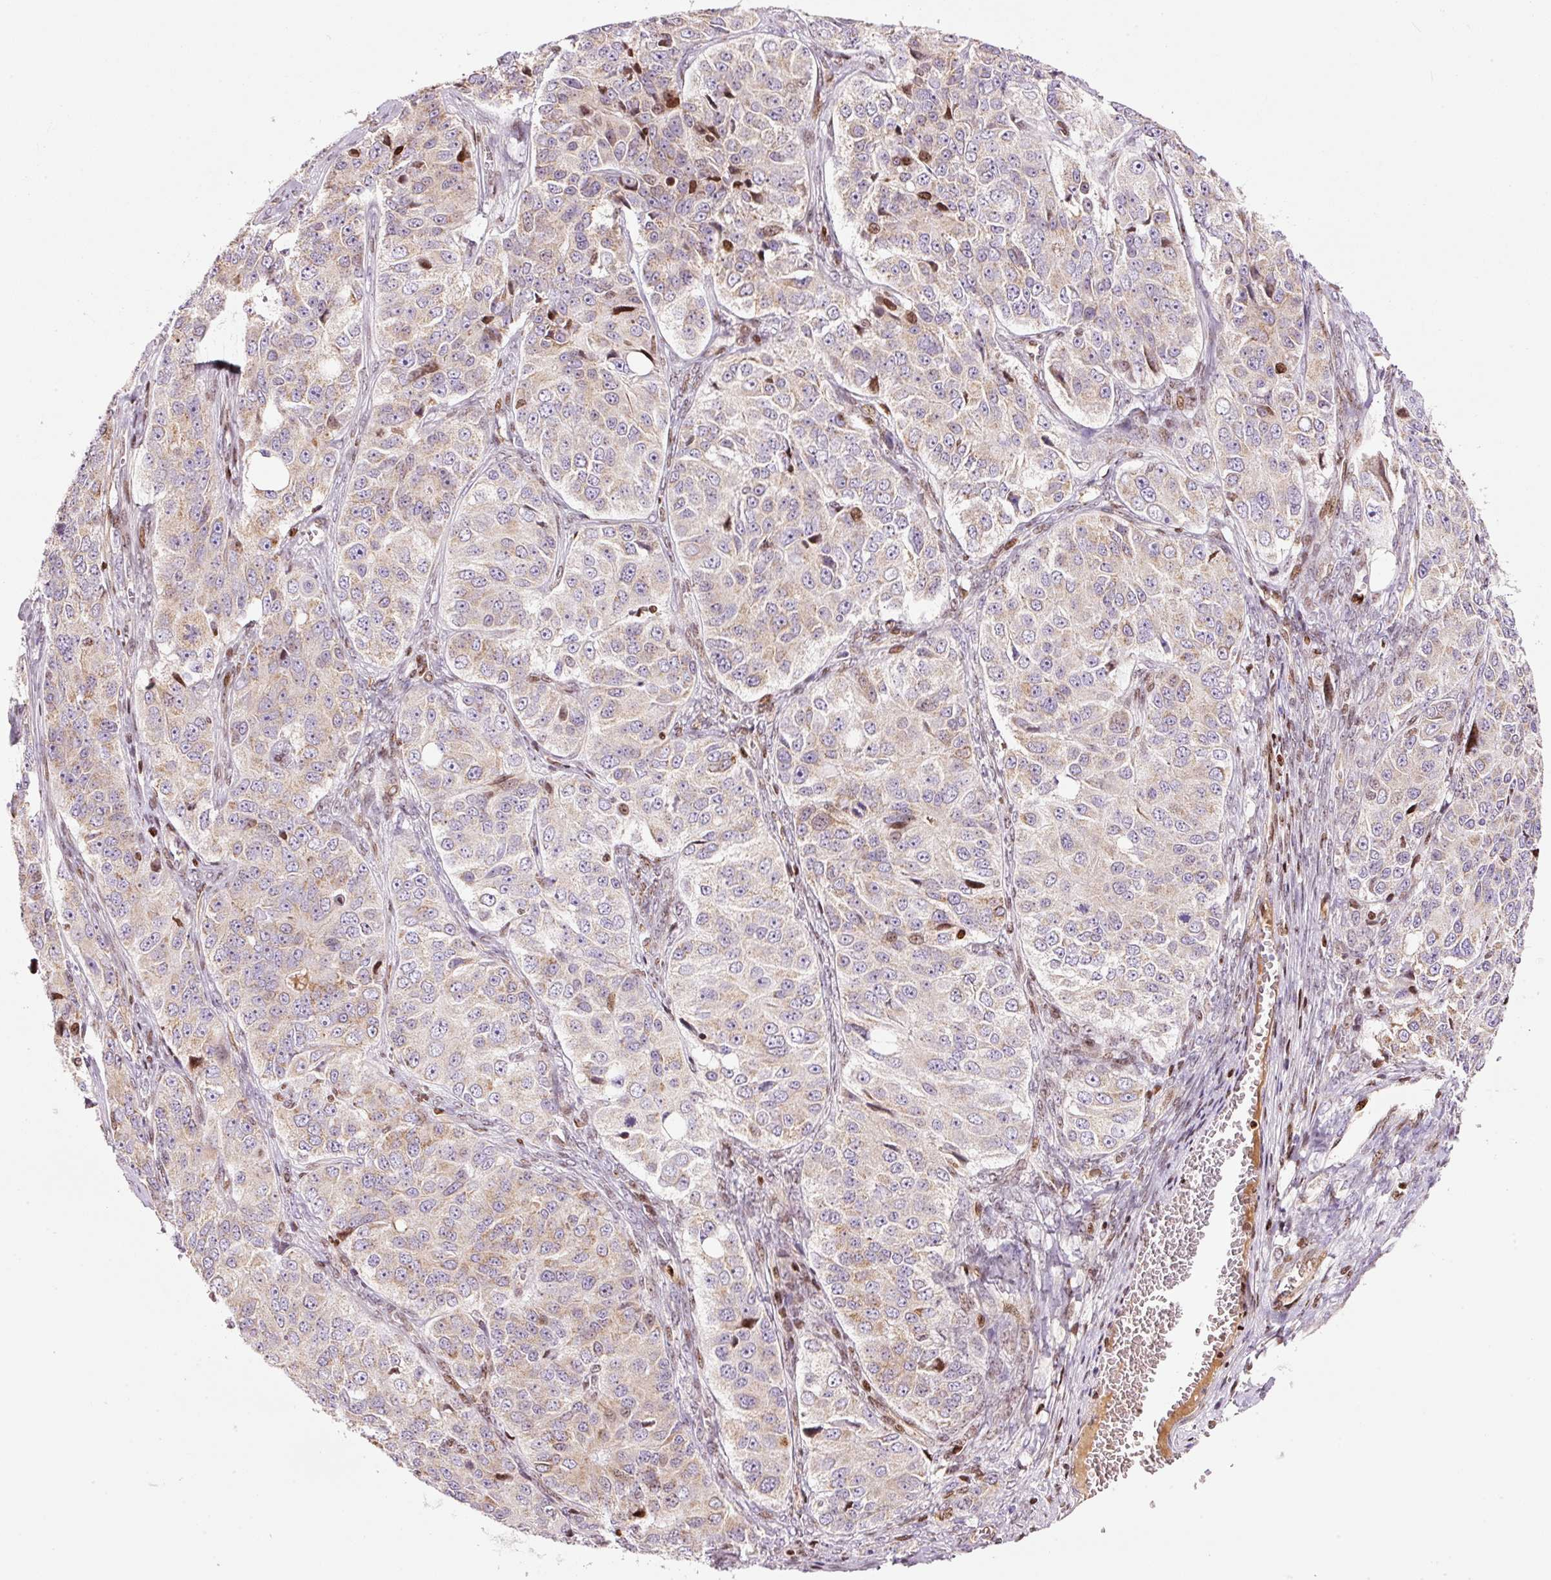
{"staining": {"intensity": "weak", "quantity": "25%-75%", "location": "cytoplasmic/membranous,nuclear"}, "tissue": "ovarian cancer", "cell_type": "Tumor cells", "image_type": "cancer", "snomed": [{"axis": "morphology", "description": "Carcinoma, endometroid"}, {"axis": "topography", "description": "Ovary"}], "caption": "A low amount of weak cytoplasmic/membranous and nuclear expression is seen in approximately 25%-75% of tumor cells in endometroid carcinoma (ovarian) tissue.", "gene": "TMEM8B", "patient": {"sex": "female", "age": 51}}